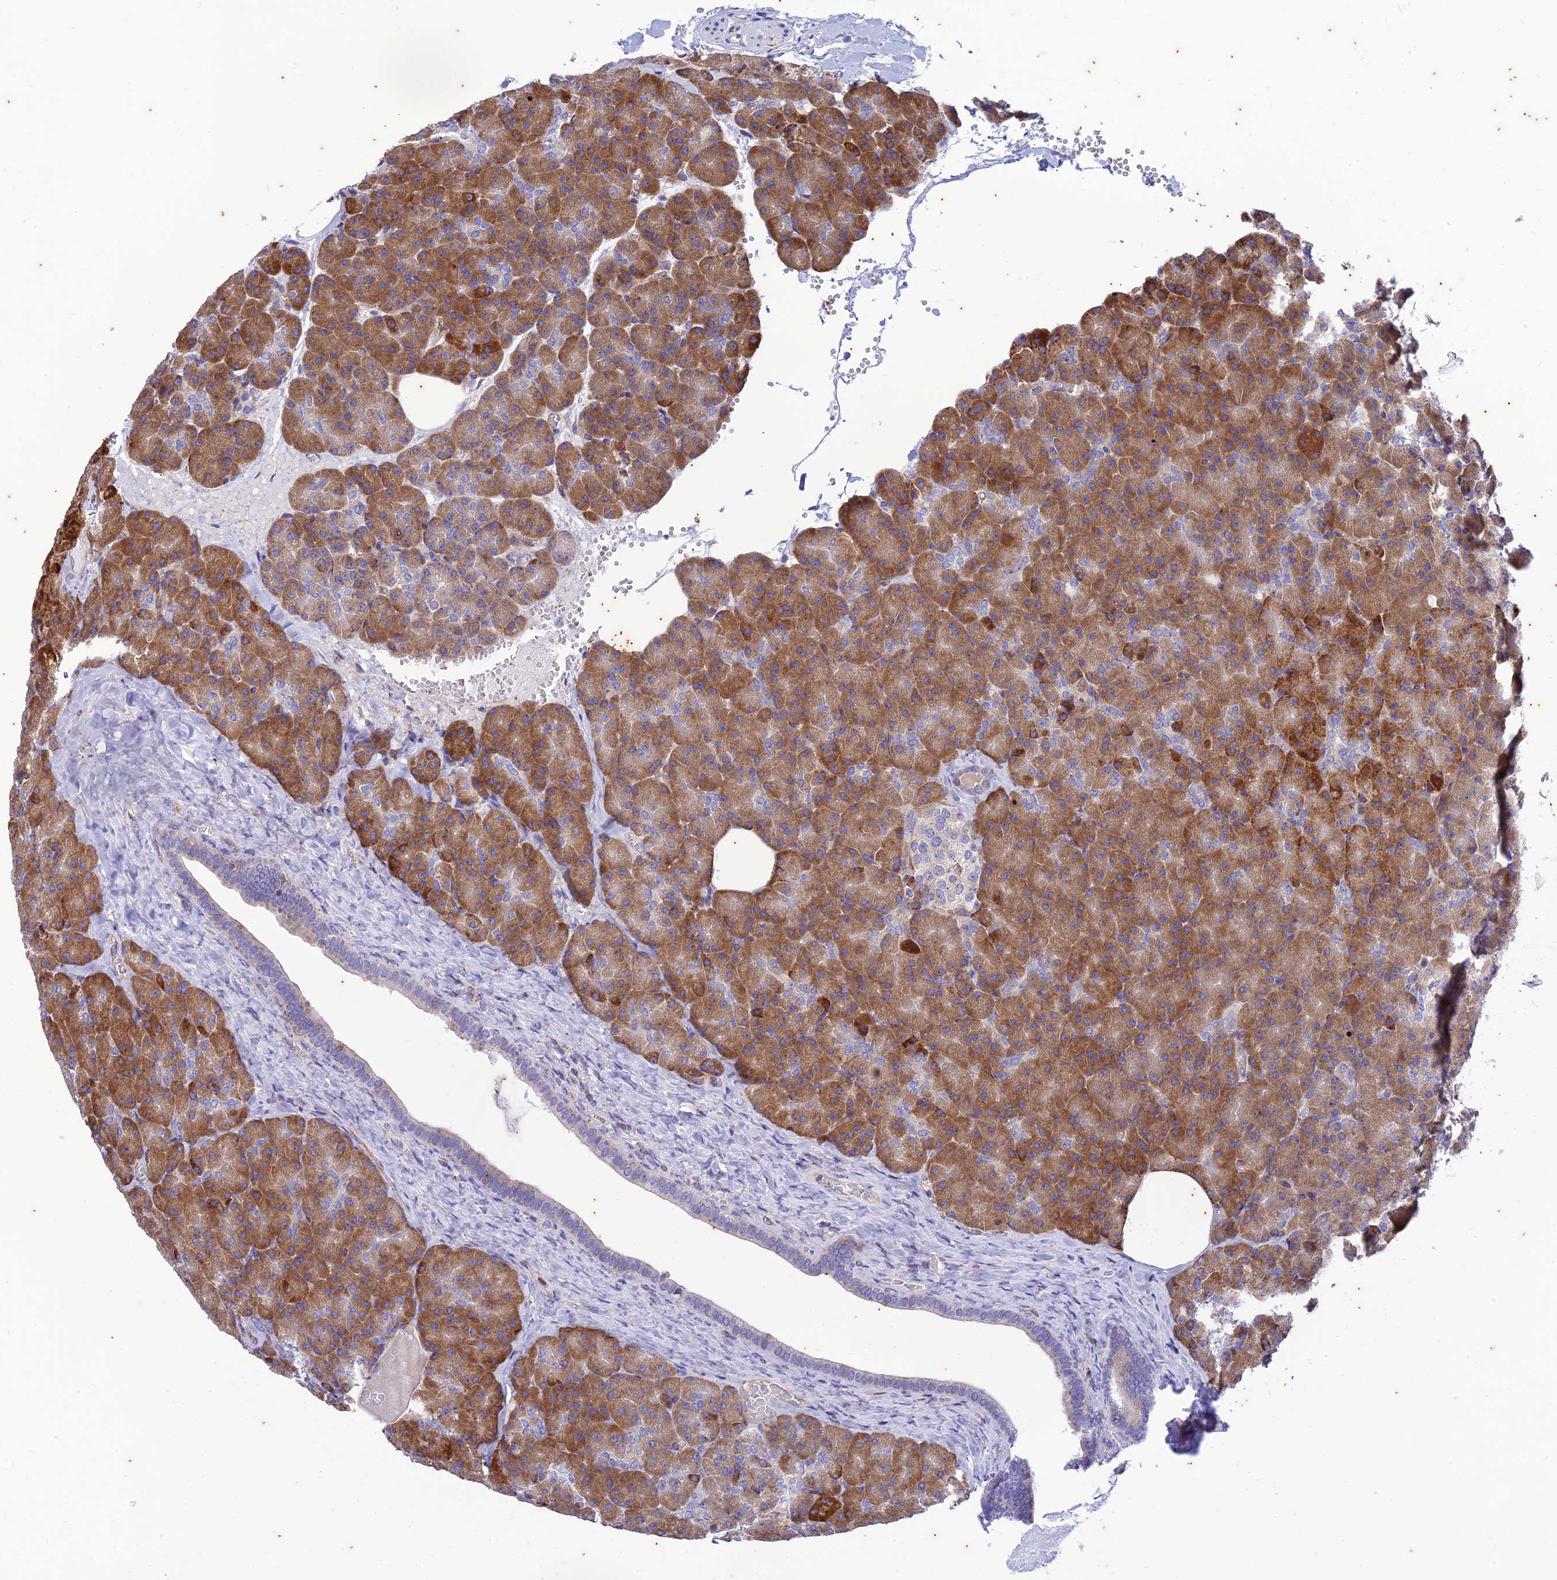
{"staining": {"intensity": "strong", "quantity": ">75%", "location": "cytoplasmic/membranous"}, "tissue": "pancreas", "cell_type": "Exocrine glandular cells", "image_type": "normal", "snomed": [{"axis": "morphology", "description": "Normal tissue, NOS"}, {"axis": "morphology", "description": "Carcinoid, malignant, NOS"}, {"axis": "topography", "description": "Pancreas"}], "caption": "High-magnification brightfield microscopy of benign pancreas stained with DAB (brown) and counterstained with hematoxylin (blue). exocrine glandular cells exhibit strong cytoplasmic/membranous staining is seen in about>75% of cells.", "gene": "PIMREG", "patient": {"sex": "female", "age": 35}}